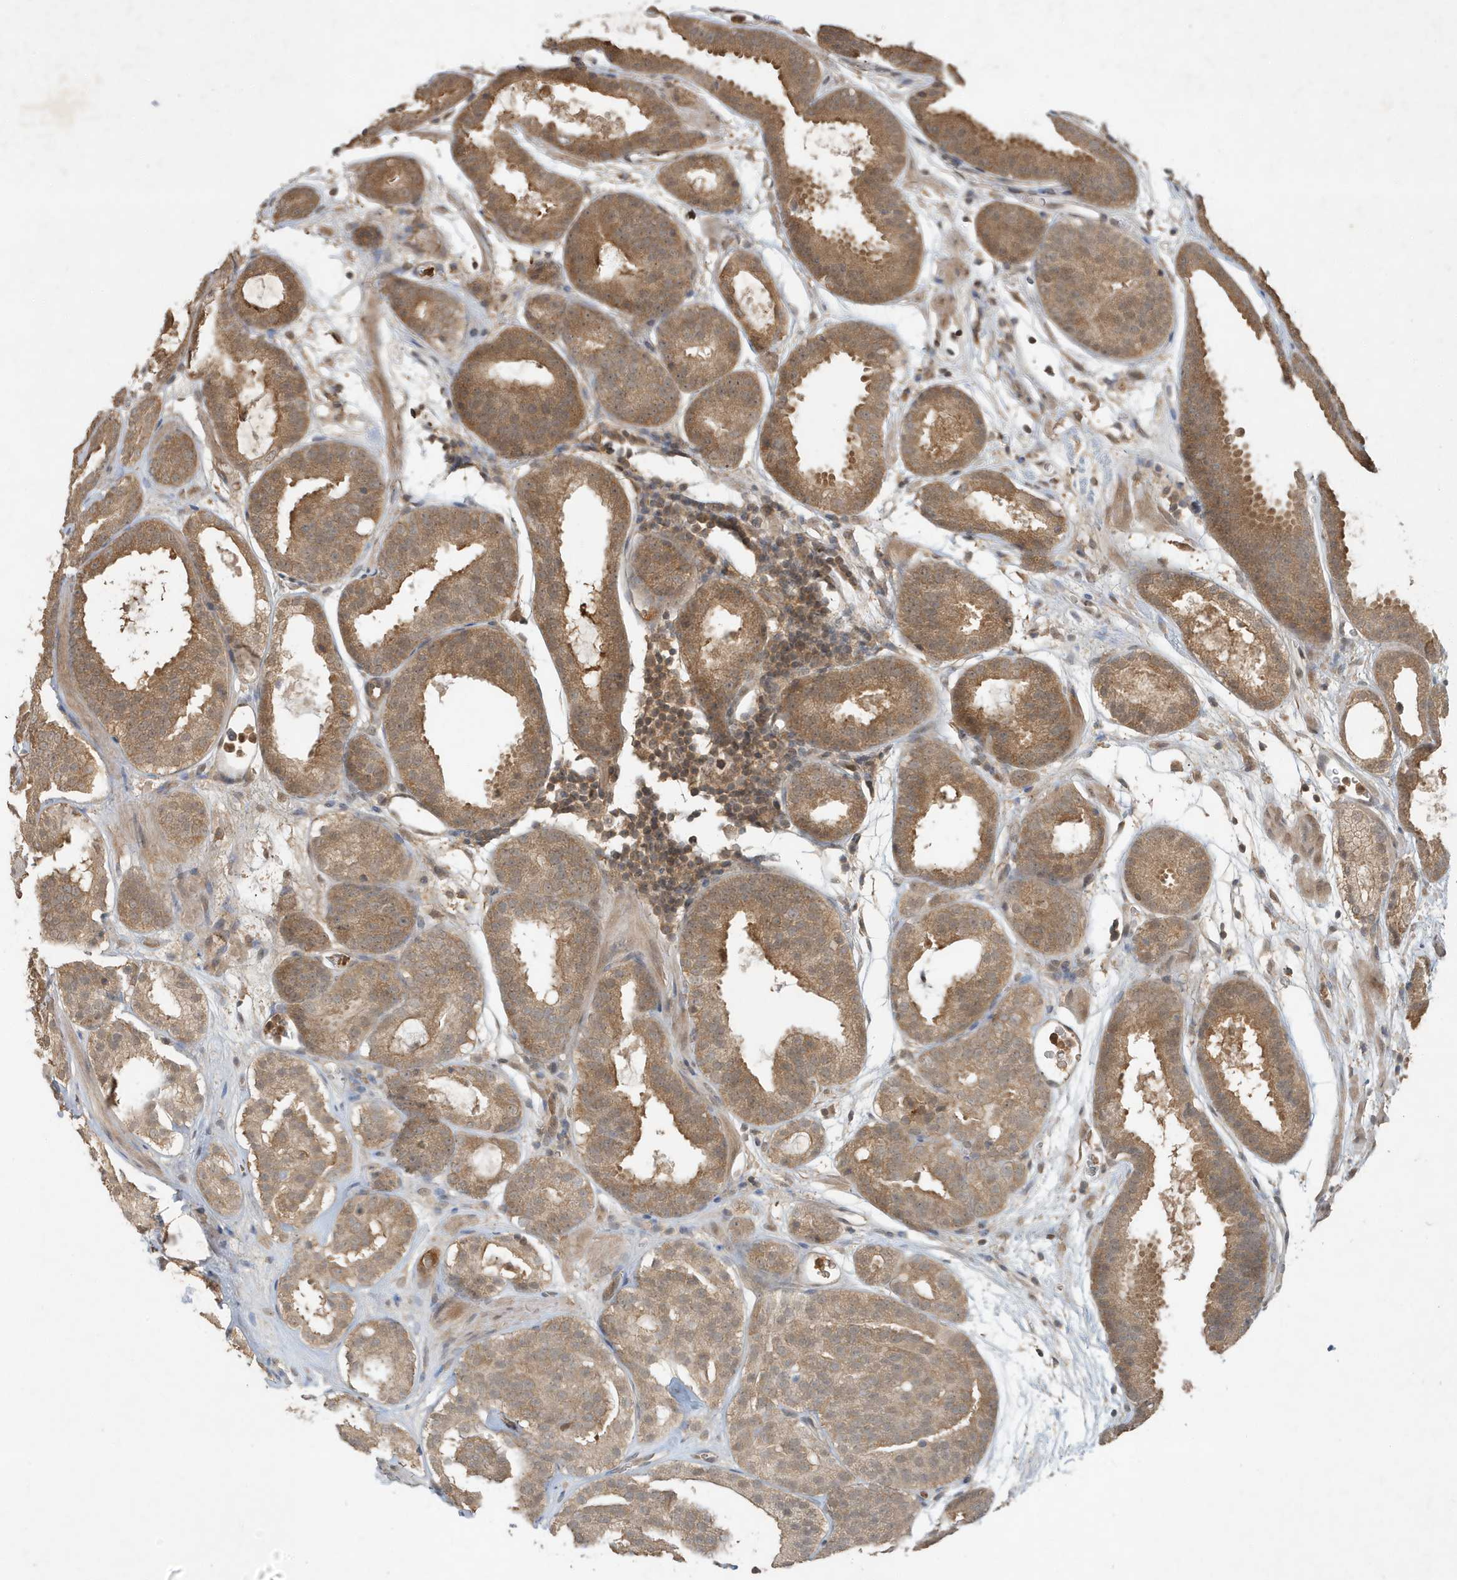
{"staining": {"intensity": "moderate", "quantity": ">75%", "location": "cytoplasmic/membranous"}, "tissue": "prostate cancer", "cell_type": "Tumor cells", "image_type": "cancer", "snomed": [{"axis": "morphology", "description": "Adenocarcinoma, Low grade"}, {"axis": "topography", "description": "Prostate"}], "caption": "Protein analysis of prostate cancer tissue reveals moderate cytoplasmic/membranous expression in approximately >75% of tumor cells. The staining was performed using DAB (3,3'-diaminobenzidine), with brown indicating positive protein expression. Nuclei are stained blue with hematoxylin.", "gene": "ABCB9", "patient": {"sex": "male", "age": 69}}